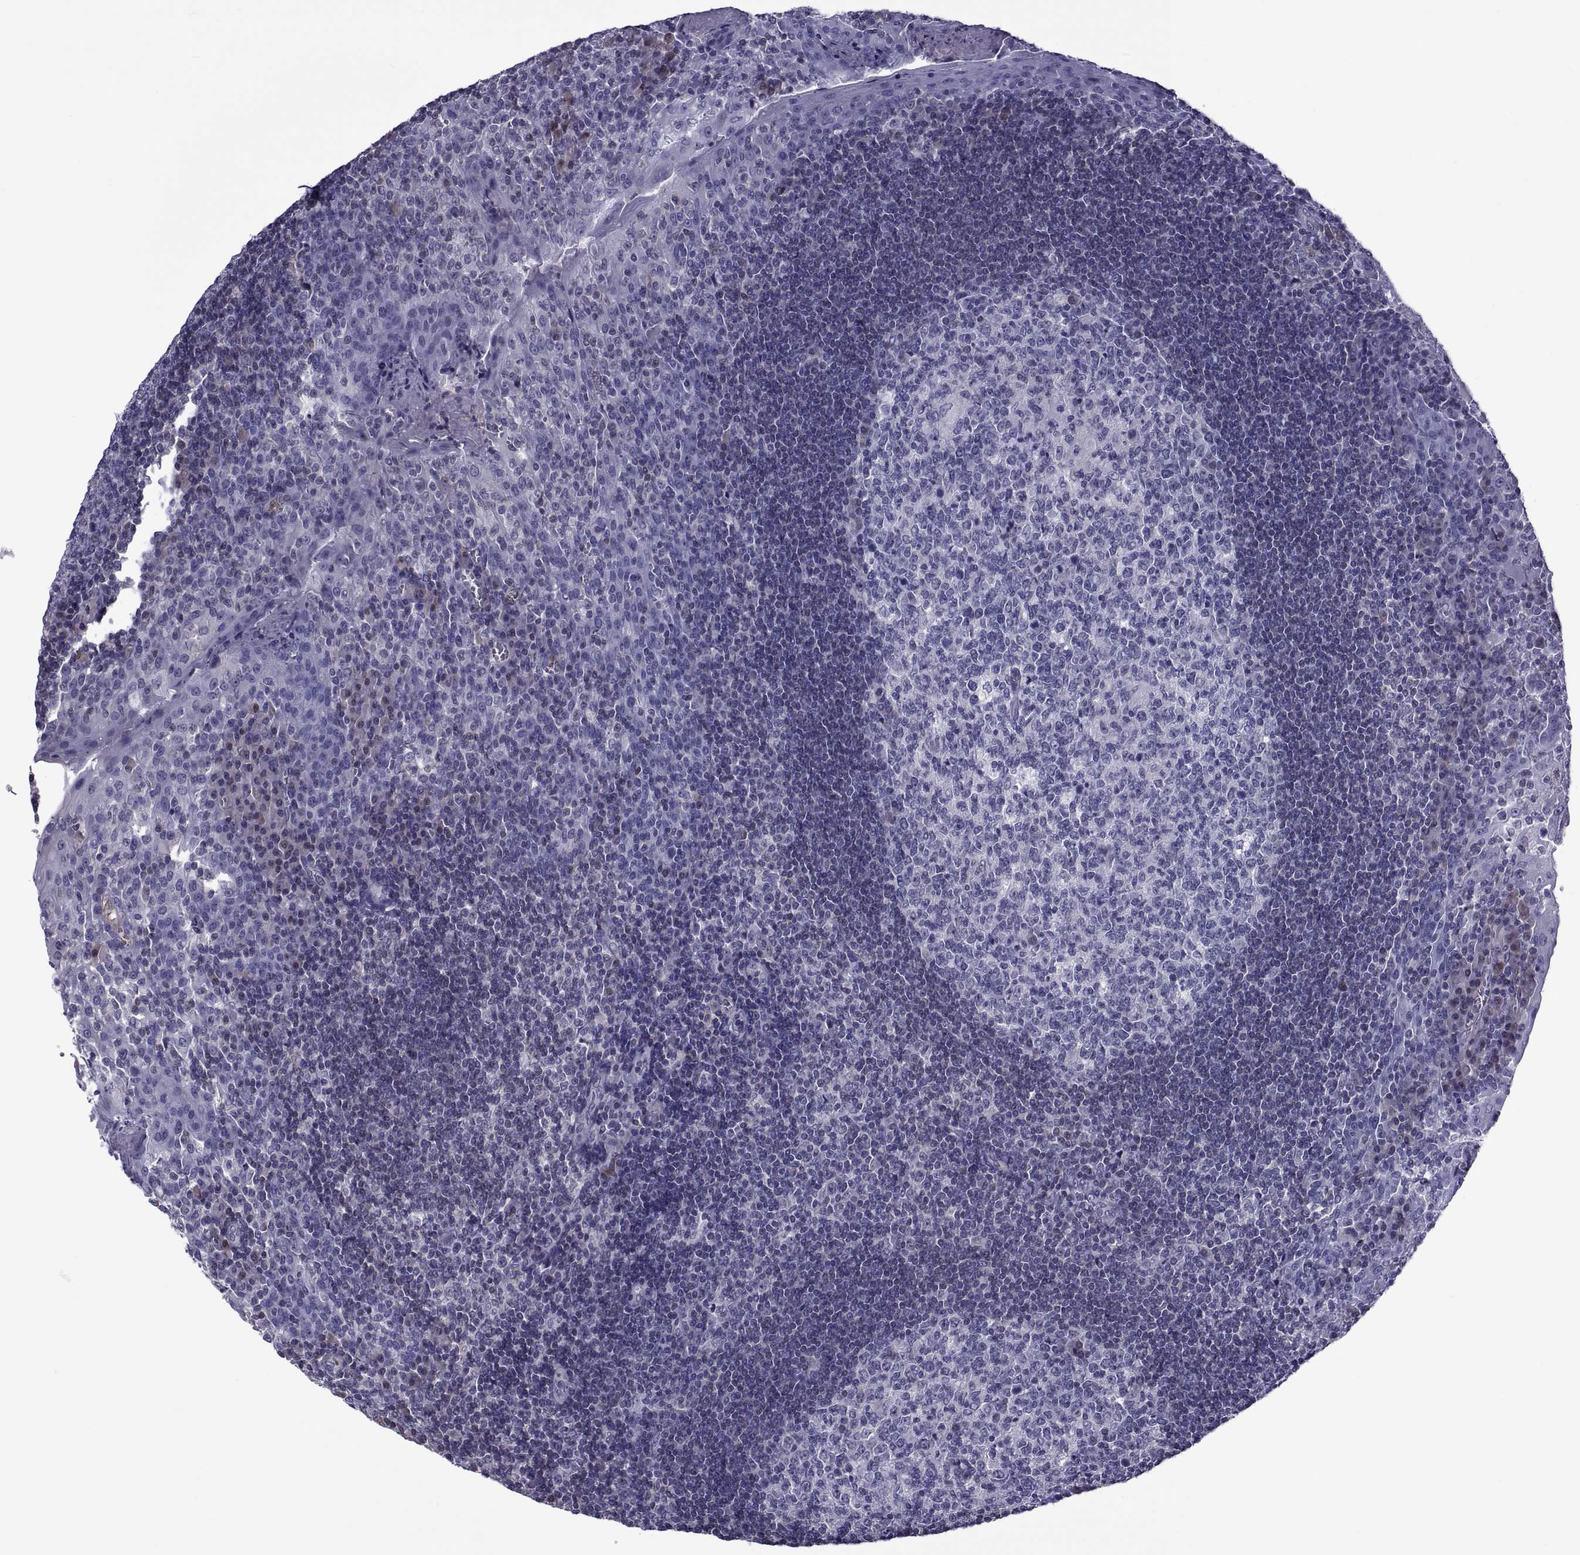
{"staining": {"intensity": "negative", "quantity": "none", "location": "none"}, "tissue": "tonsil", "cell_type": "Germinal center cells", "image_type": "normal", "snomed": [{"axis": "morphology", "description": "Normal tissue, NOS"}, {"axis": "topography", "description": "Tonsil"}], "caption": "The immunohistochemistry (IHC) image has no significant expression in germinal center cells of tonsil.", "gene": "LCN9", "patient": {"sex": "female", "age": 12}}